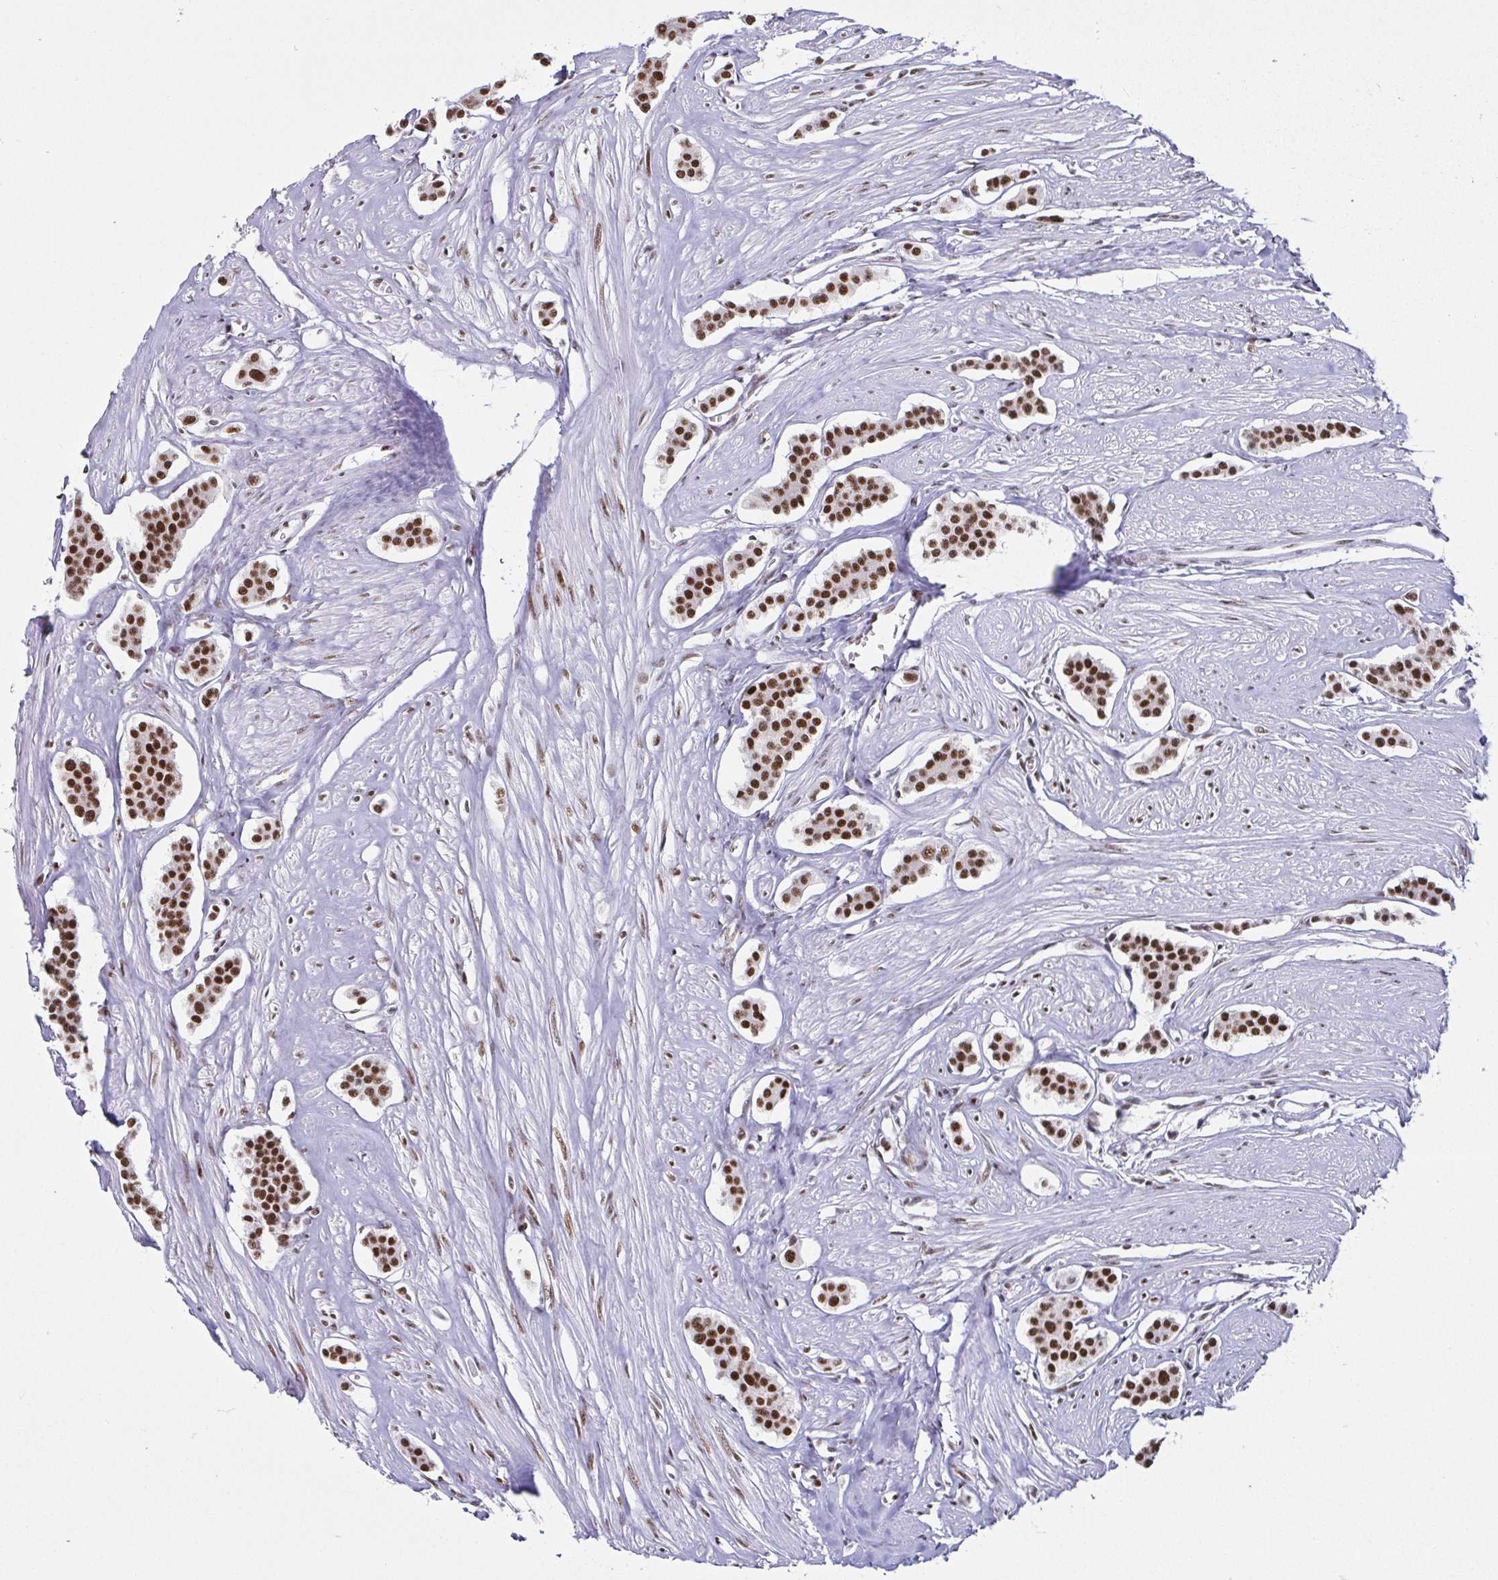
{"staining": {"intensity": "strong", "quantity": ">75%", "location": "nuclear"}, "tissue": "carcinoid", "cell_type": "Tumor cells", "image_type": "cancer", "snomed": [{"axis": "morphology", "description": "Carcinoid, malignant, NOS"}, {"axis": "topography", "description": "Small intestine"}], "caption": "This photomicrograph exhibits immunohistochemistry (IHC) staining of malignant carcinoid, with high strong nuclear staining in approximately >75% of tumor cells.", "gene": "EWSR1", "patient": {"sex": "male", "age": 60}}